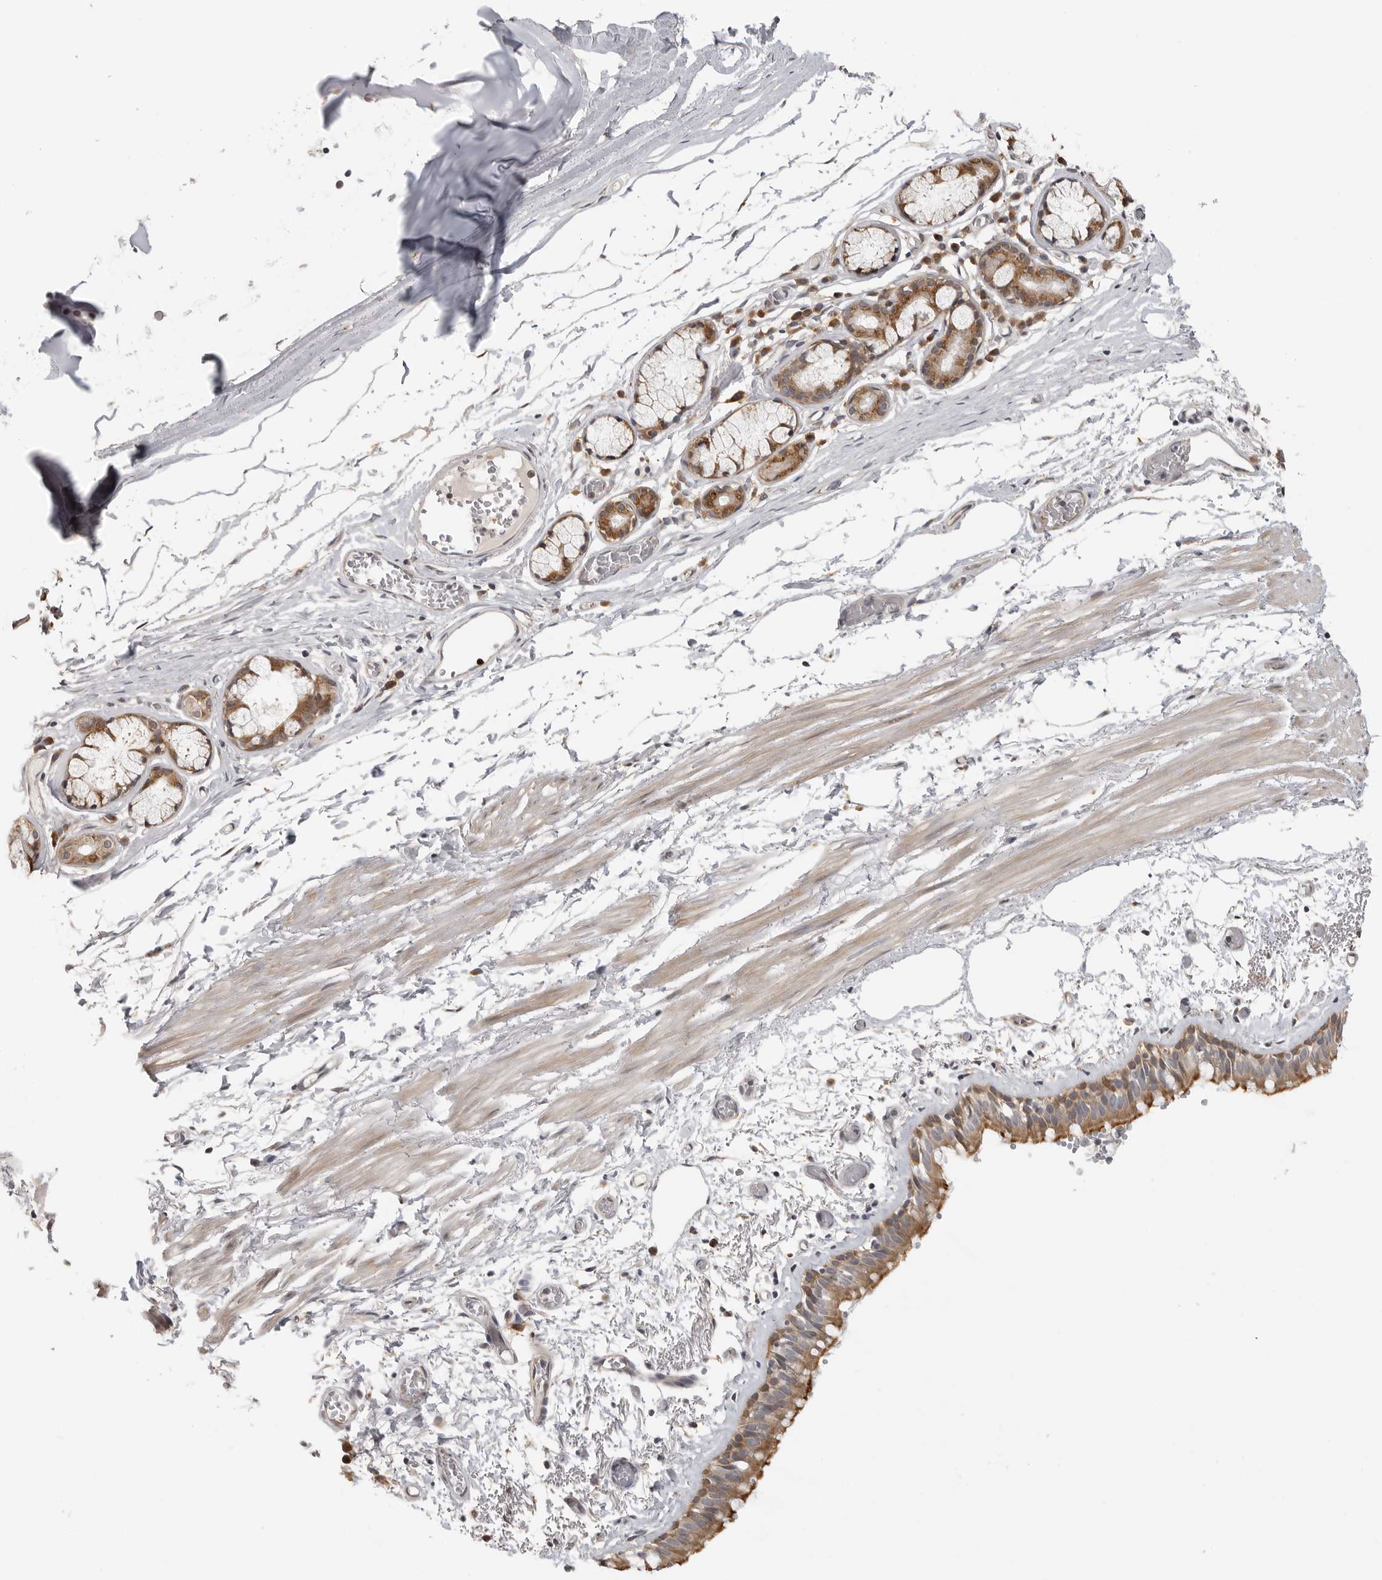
{"staining": {"intensity": "moderate", "quantity": ">75%", "location": "cytoplasmic/membranous"}, "tissue": "bronchus", "cell_type": "Respiratory epithelial cells", "image_type": "normal", "snomed": [{"axis": "morphology", "description": "Normal tissue, NOS"}, {"axis": "topography", "description": "Bronchus"}, {"axis": "topography", "description": "Lung"}], "caption": "Immunohistochemistry (IHC) histopathology image of benign bronchus: human bronchus stained using immunohistochemistry (IHC) reveals medium levels of moderate protein expression localized specifically in the cytoplasmic/membranous of respiratory epithelial cells, appearing as a cytoplasmic/membranous brown color.", "gene": "IDO1", "patient": {"sex": "male", "age": 56}}